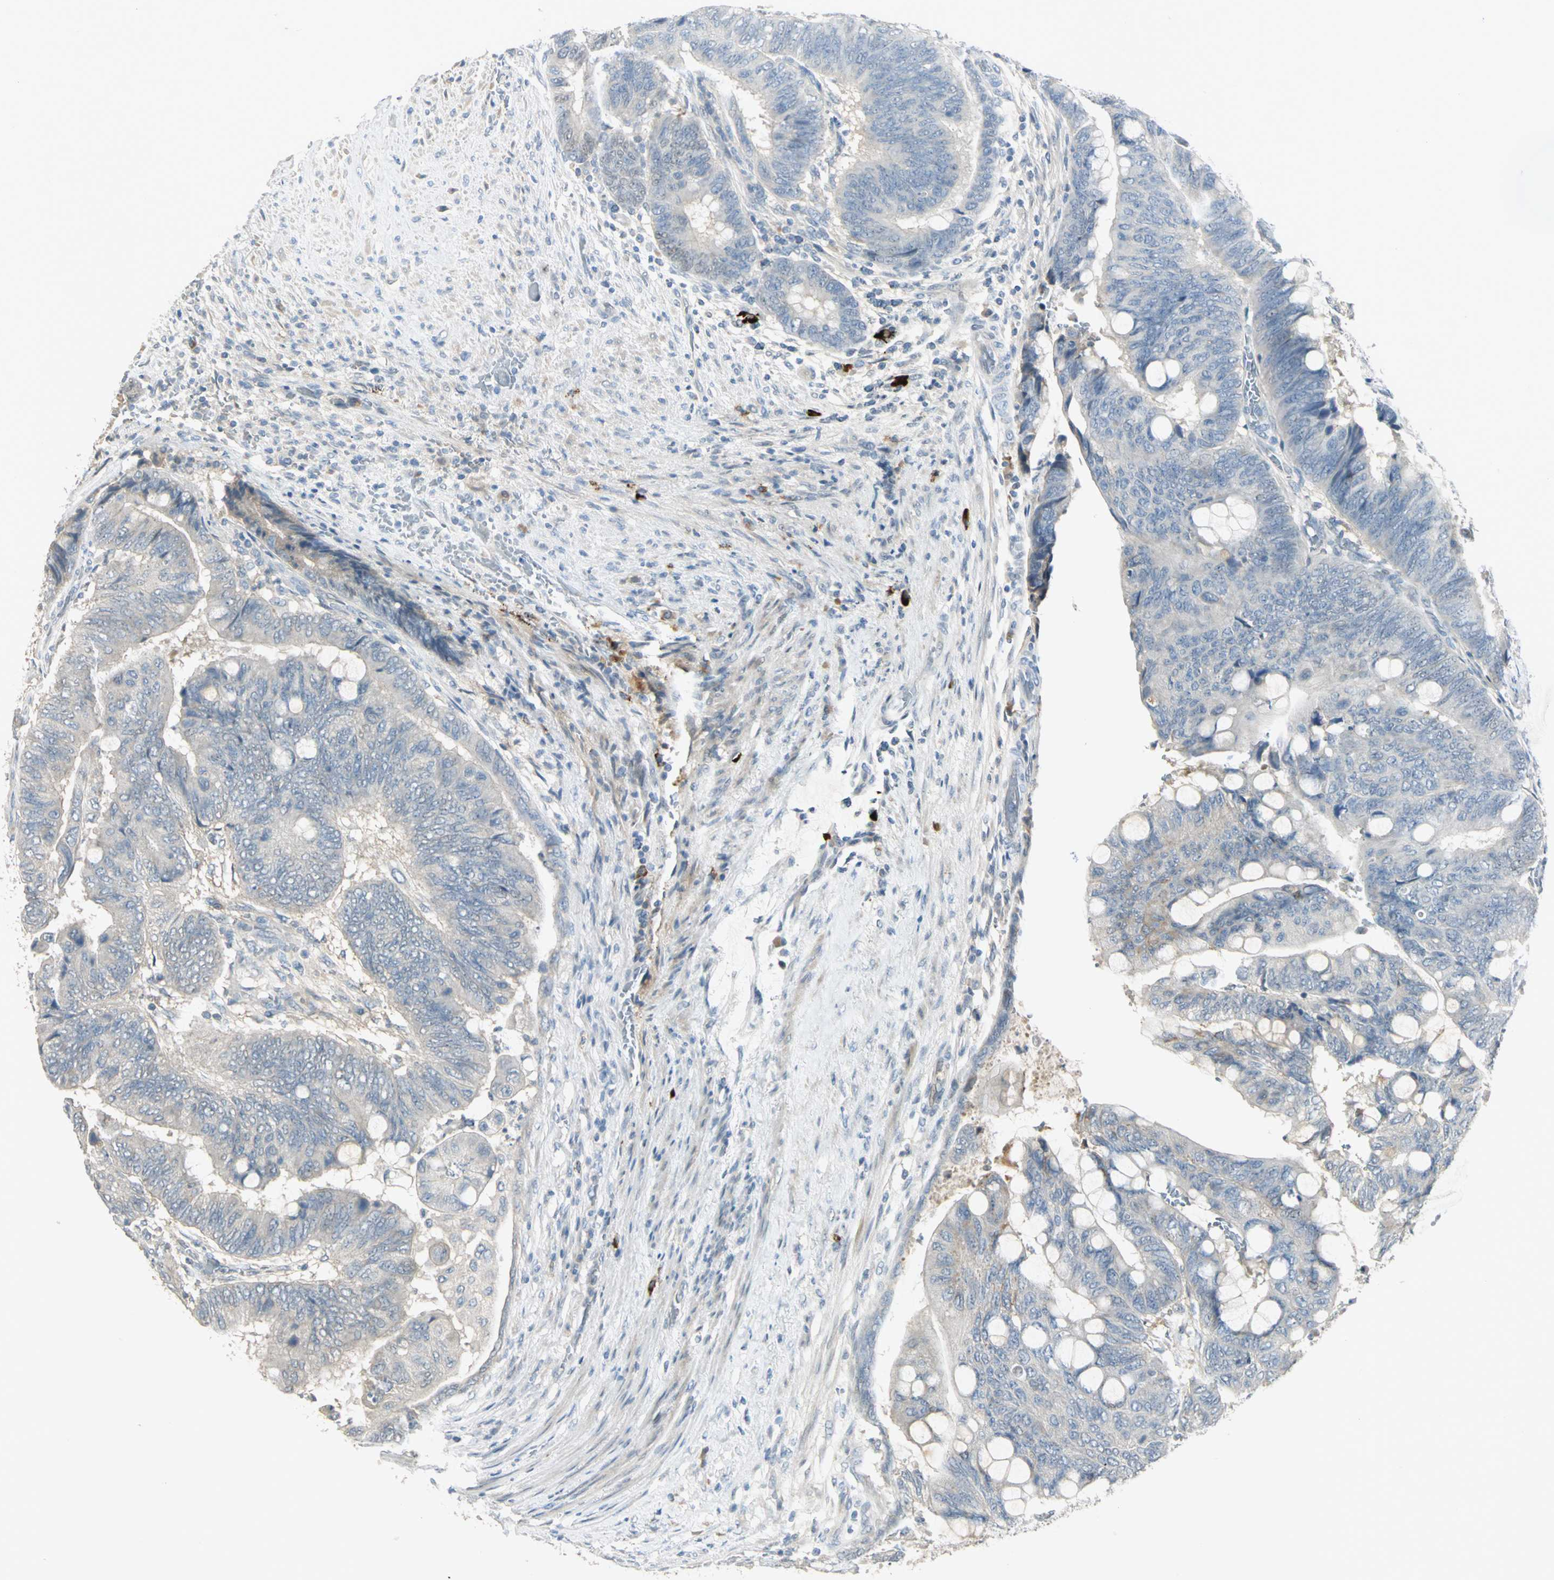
{"staining": {"intensity": "negative", "quantity": "none", "location": "none"}, "tissue": "colorectal cancer", "cell_type": "Tumor cells", "image_type": "cancer", "snomed": [{"axis": "morphology", "description": "Normal tissue, NOS"}, {"axis": "morphology", "description": "Adenocarcinoma, NOS"}, {"axis": "topography", "description": "Rectum"}, {"axis": "topography", "description": "Peripheral nerve tissue"}], "caption": "Tumor cells are negative for brown protein staining in adenocarcinoma (colorectal). Brightfield microscopy of immunohistochemistry (IHC) stained with DAB (3,3'-diaminobenzidine) (brown) and hematoxylin (blue), captured at high magnification.", "gene": "PROC", "patient": {"sex": "male", "age": 92}}